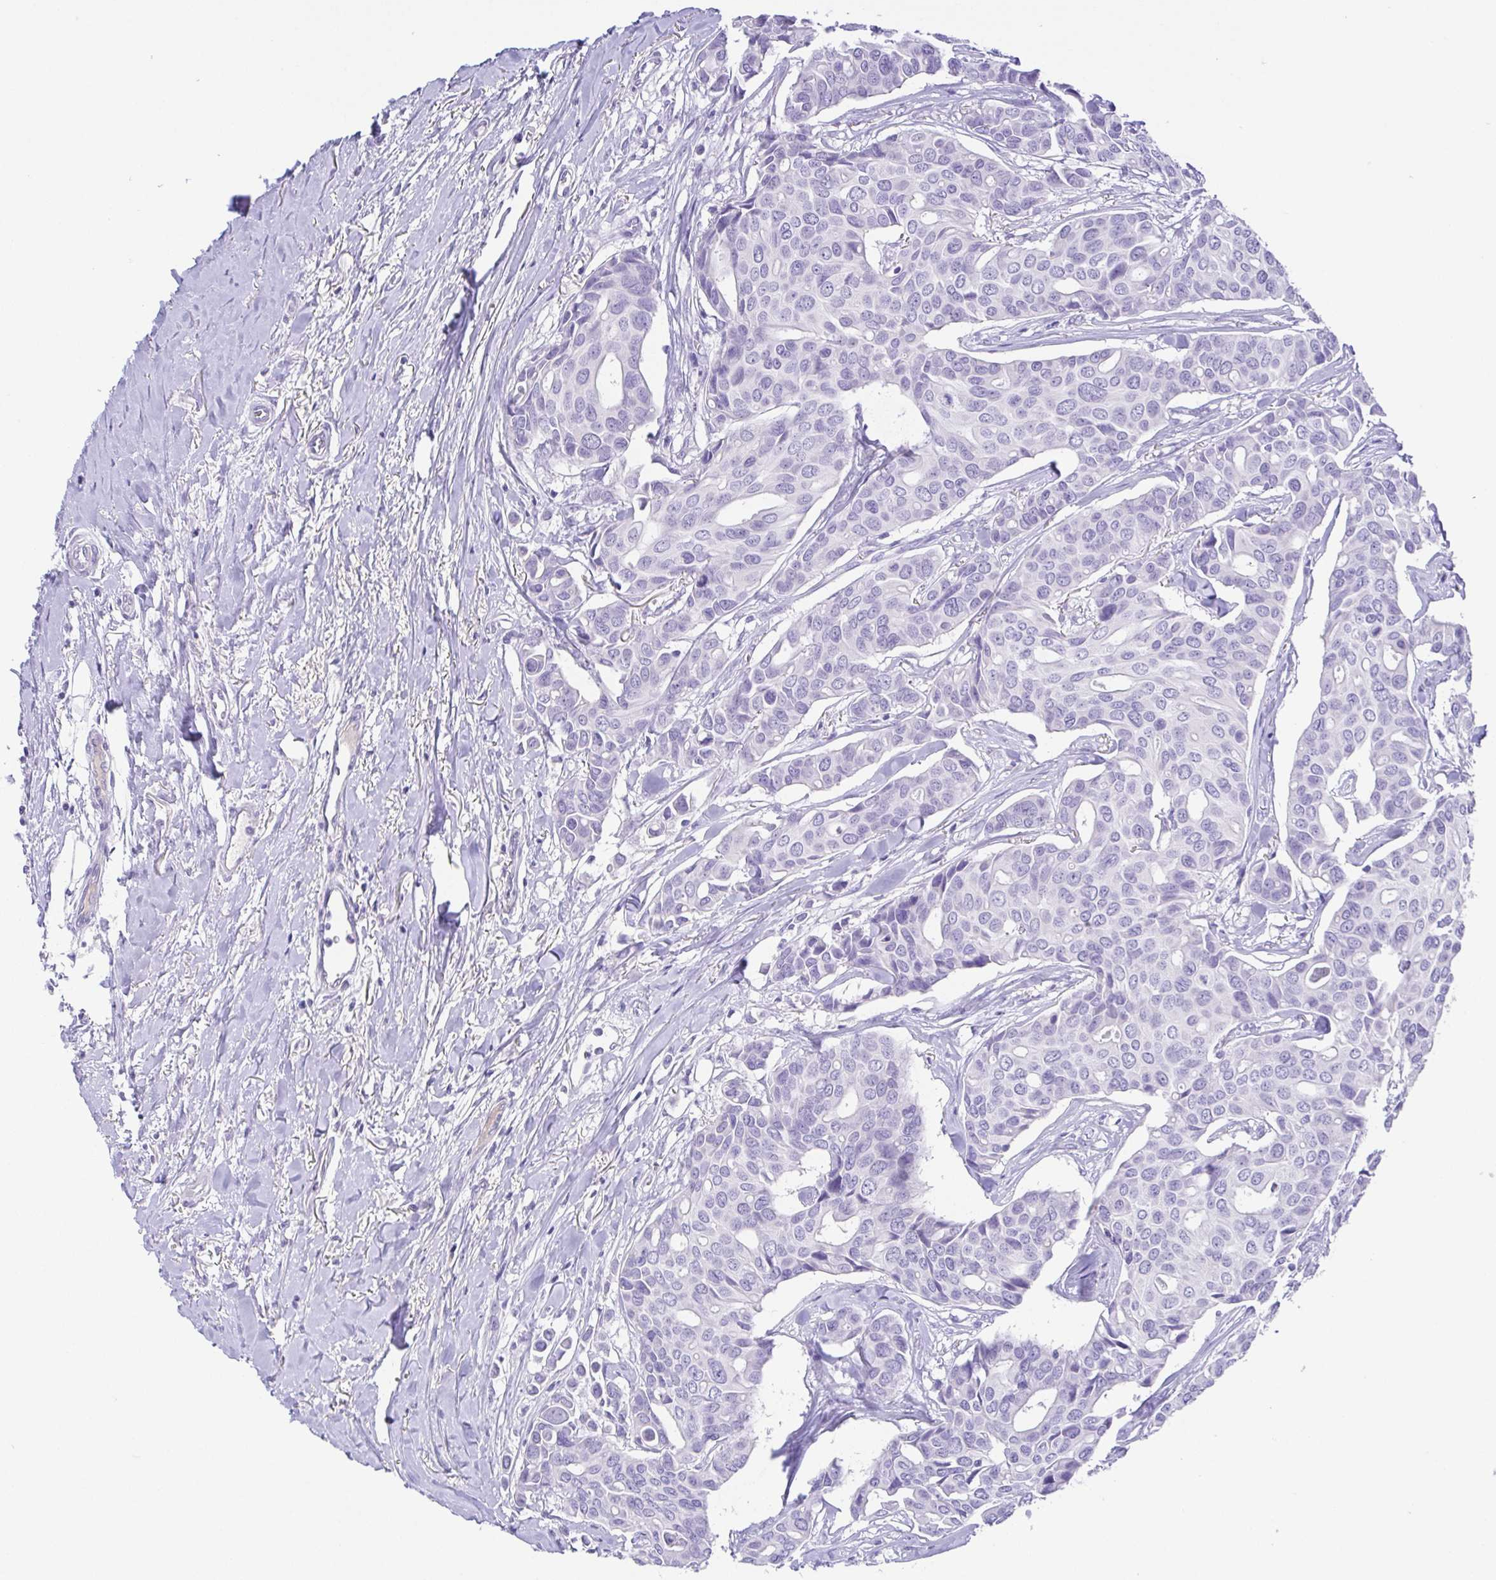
{"staining": {"intensity": "negative", "quantity": "none", "location": "none"}, "tissue": "breast cancer", "cell_type": "Tumor cells", "image_type": "cancer", "snomed": [{"axis": "morphology", "description": "Duct carcinoma"}, {"axis": "topography", "description": "Breast"}], "caption": "This is a photomicrograph of immunohistochemistry (IHC) staining of breast cancer, which shows no positivity in tumor cells.", "gene": "SPATA4", "patient": {"sex": "female", "age": 54}}